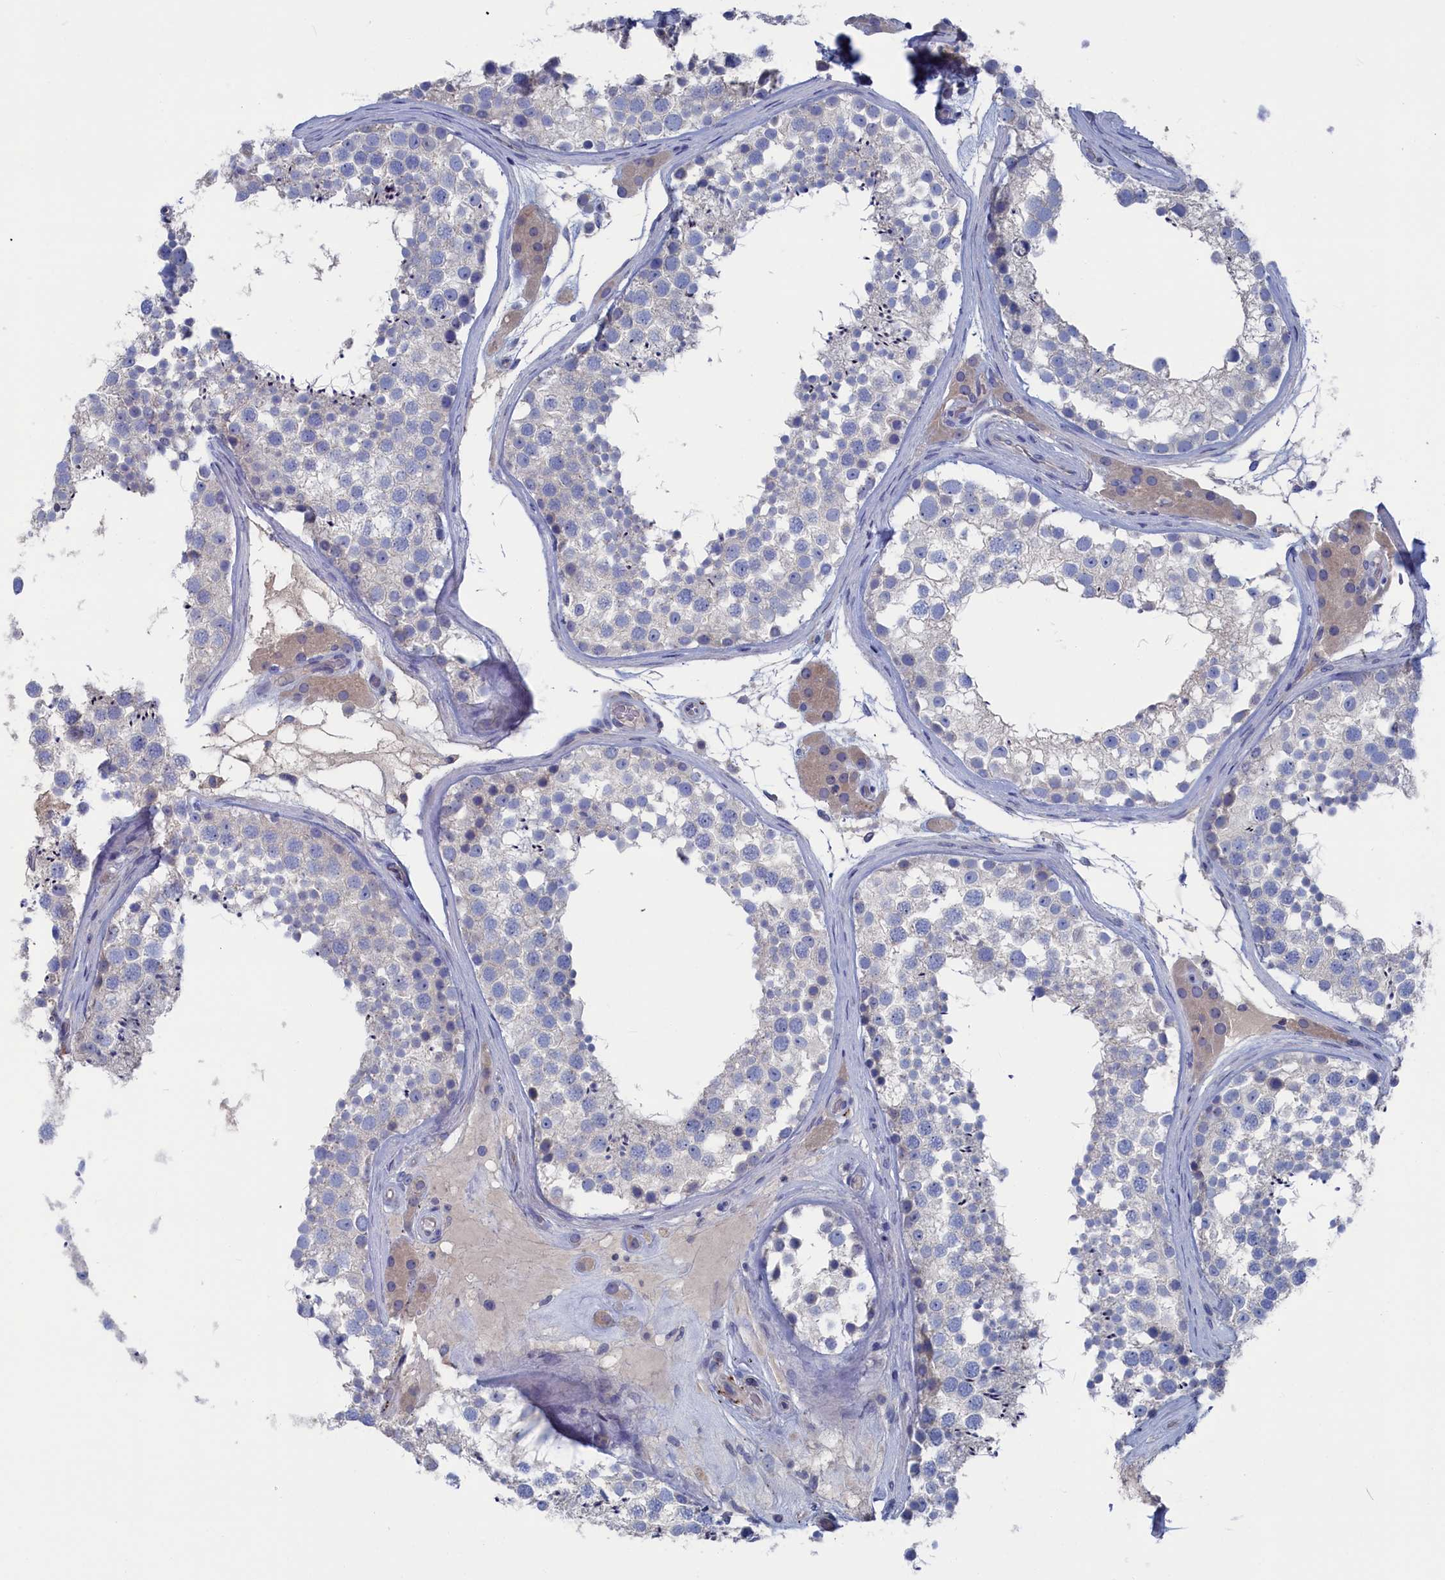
{"staining": {"intensity": "negative", "quantity": "none", "location": "none"}, "tissue": "testis", "cell_type": "Cells in seminiferous ducts", "image_type": "normal", "snomed": [{"axis": "morphology", "description": "Normal tissue, NOS"}, {"axis": "topography", "description": "Testis"}], "caption": "DAB (3,3'-diaminobenzidine) immunohistochemical staining of benign testis demonstrates no significant expression in cells in seminiferous ducts.", "gene": "CEND1", "patient": {"sex": "male", "age": 46}}